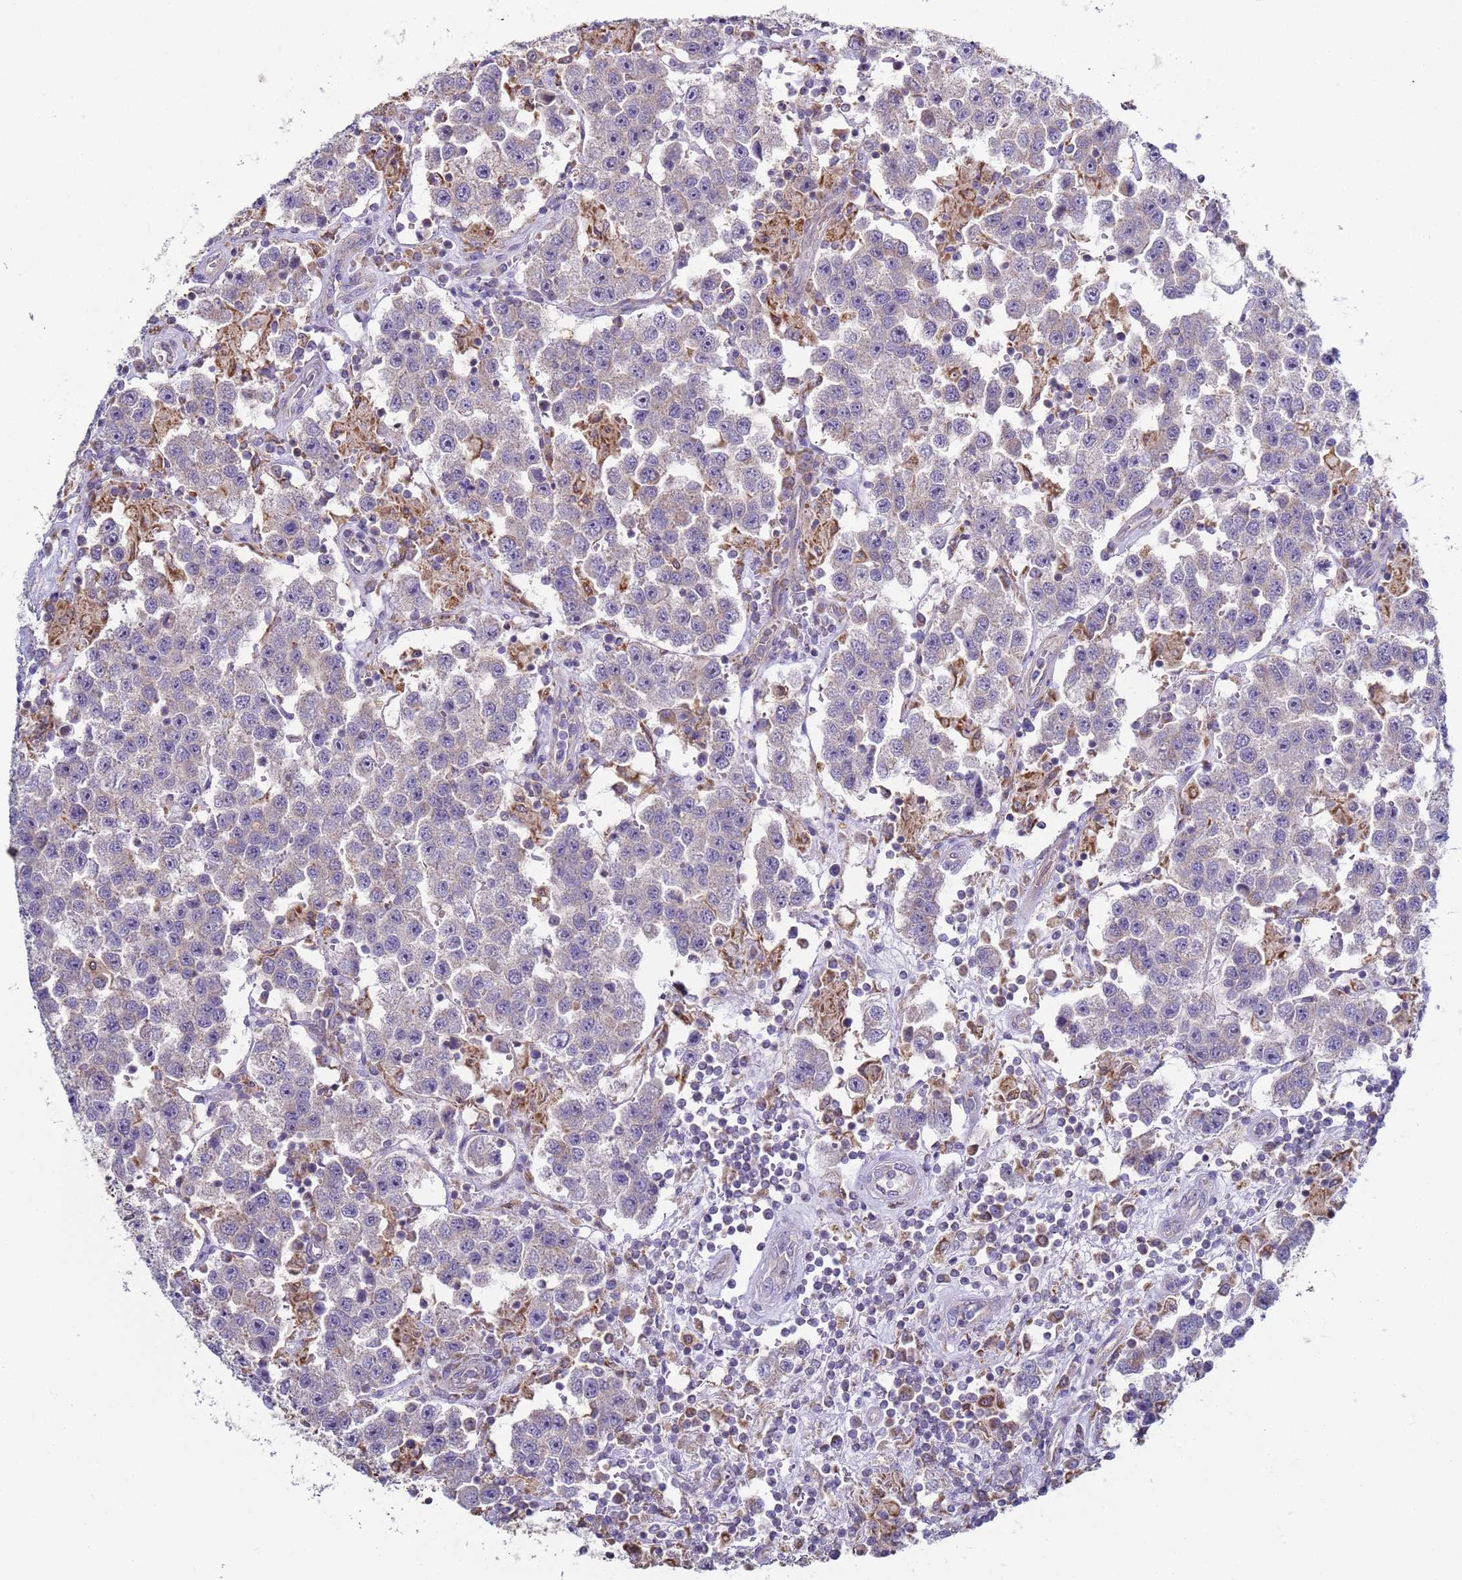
{"staining": {"intensity": "negative", "quantity": "none", "location": "none"}, "tissue": "testis cancer", "cell_type": "Tumor cells", "image_type": "cancer", "snomed": [{"axis": "morphology", "description": "Seminoma, NOS"}, {"axis": "topography", "description": "Testis"}], "caption": "Photomicrograph shows no significant protein expression in tumor cells of testis cancer (seminoma).", "gene": "DIP2B", "patient": {"sex": "male", "age": 37}}